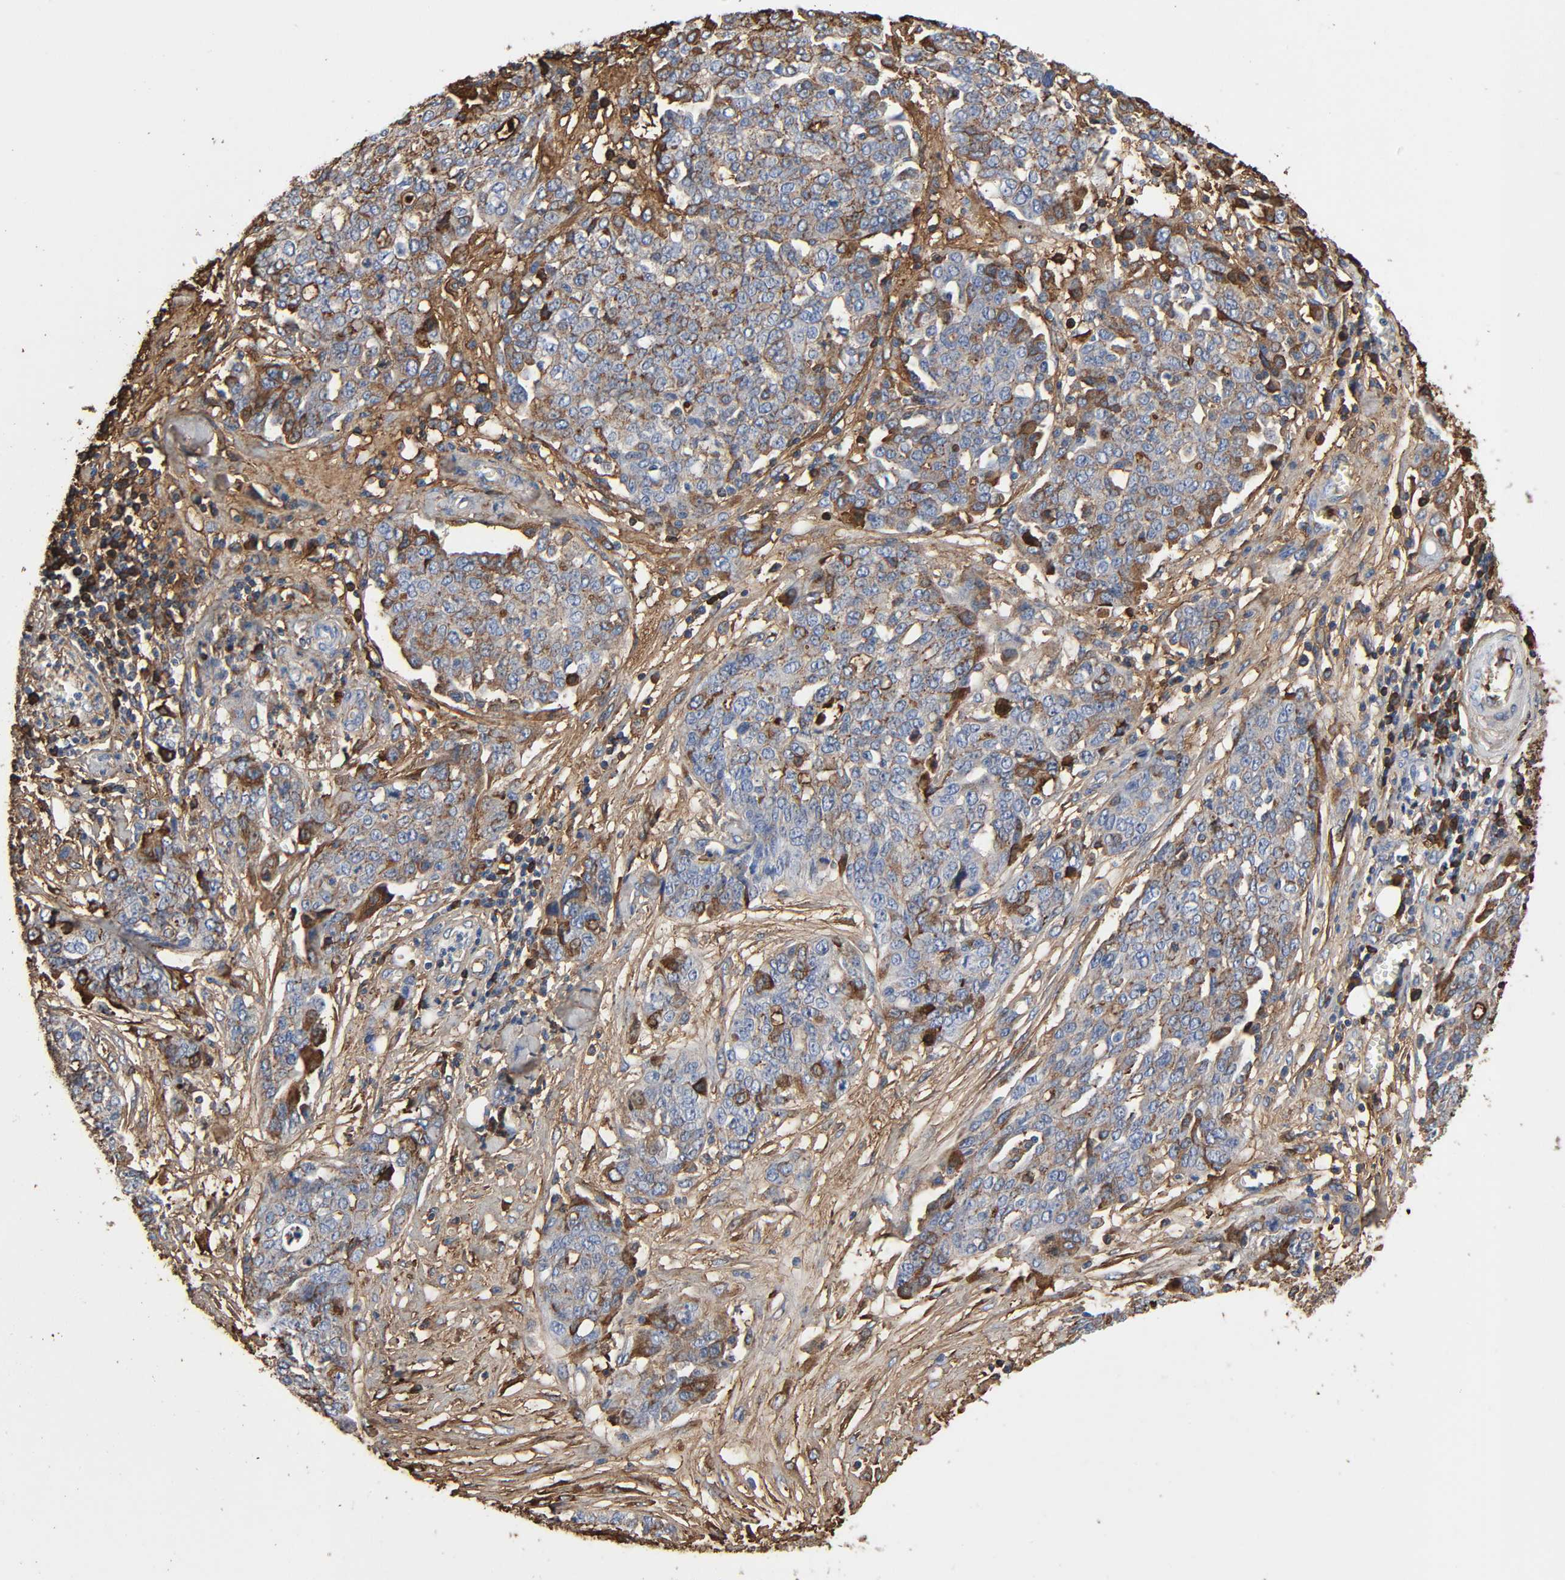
{"staining": {"intensity": "moderate", "quantity": "25%-75%", "location": "cytoplasmic/membranous"}, "tissue": "ovarian cancer", "cell_type": "Tumor cells", "image_type": "cancer", "snomed": [{"axis": "morphology", "description": "Cystadenocarcinoma, serous, NOS"}, {"axis": "topography", "description": "Soft tissue"}, {"axis": "topography", "description": "Ovary"}], "caption": "This photomicrograph demonstrates IHC staining of human ovarian serous cystadenocarcinoma, with medium moderate cytoplasmic/membranous staining in about 25%-75% of tumor cells.", "gene": "C3", "patient": {"sex": "female", "age": 57}}